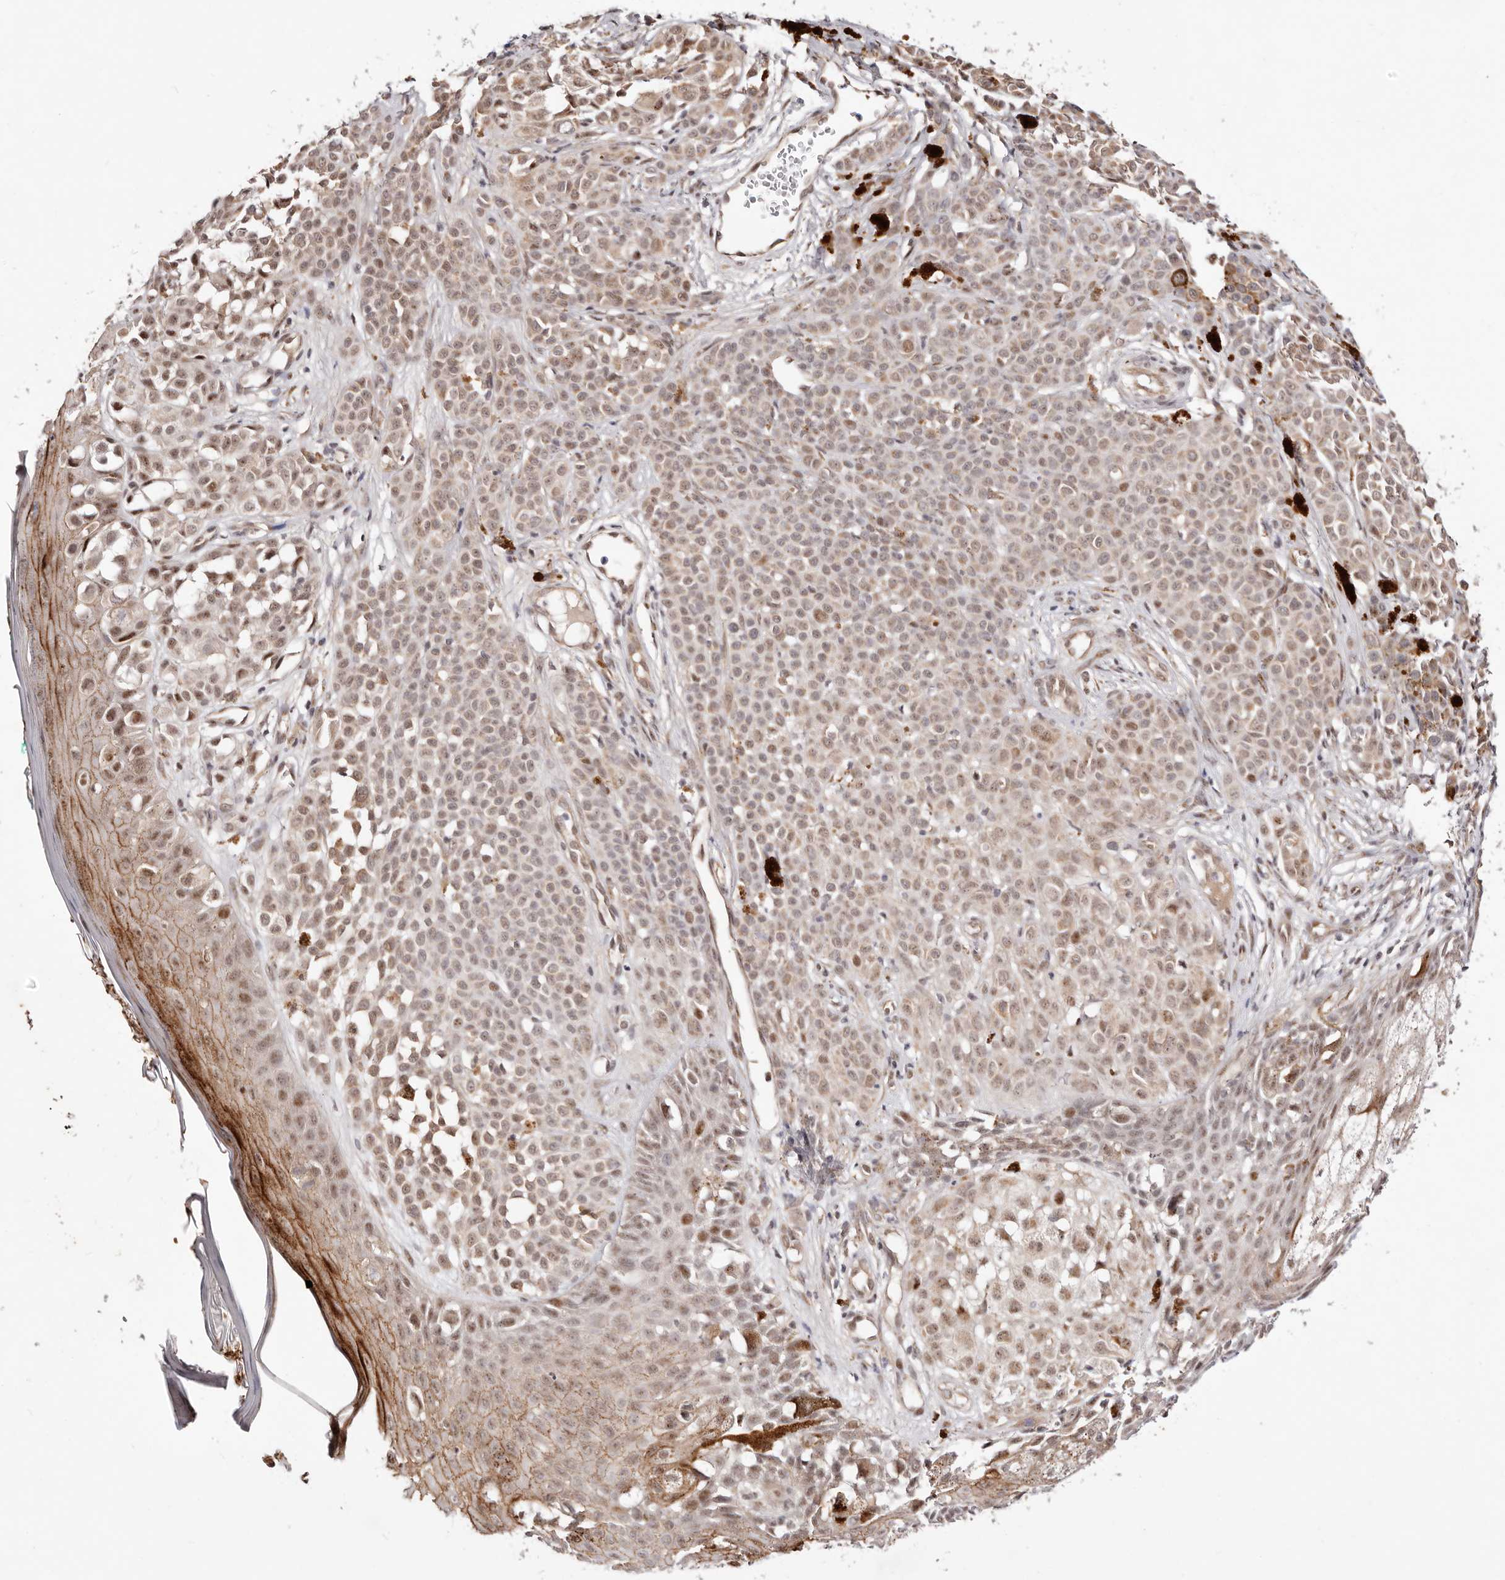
{"staining": {"intensity": "moderate", "quantity": "25%-75%", "location": "cytoplasmic/membranous,nuclear"}, "tissue": "melanoma", "cell_type": "Tumor cells", "image_type": "cancer", "snomed": [{"axis": "morphology", "description": "Malignant melanoma, NOS"}, {"axis": "topography", "description": "Skin of leg"}], "caption": "Immunohistochemical staining of human melanoma exhibits medium levels of moderate cytoplasmic/membranous and nuclear positivity in approximately 25%-75% of tumor cells.", "gene": "WRN", "patient": {"sex": "female", "age": 72}}